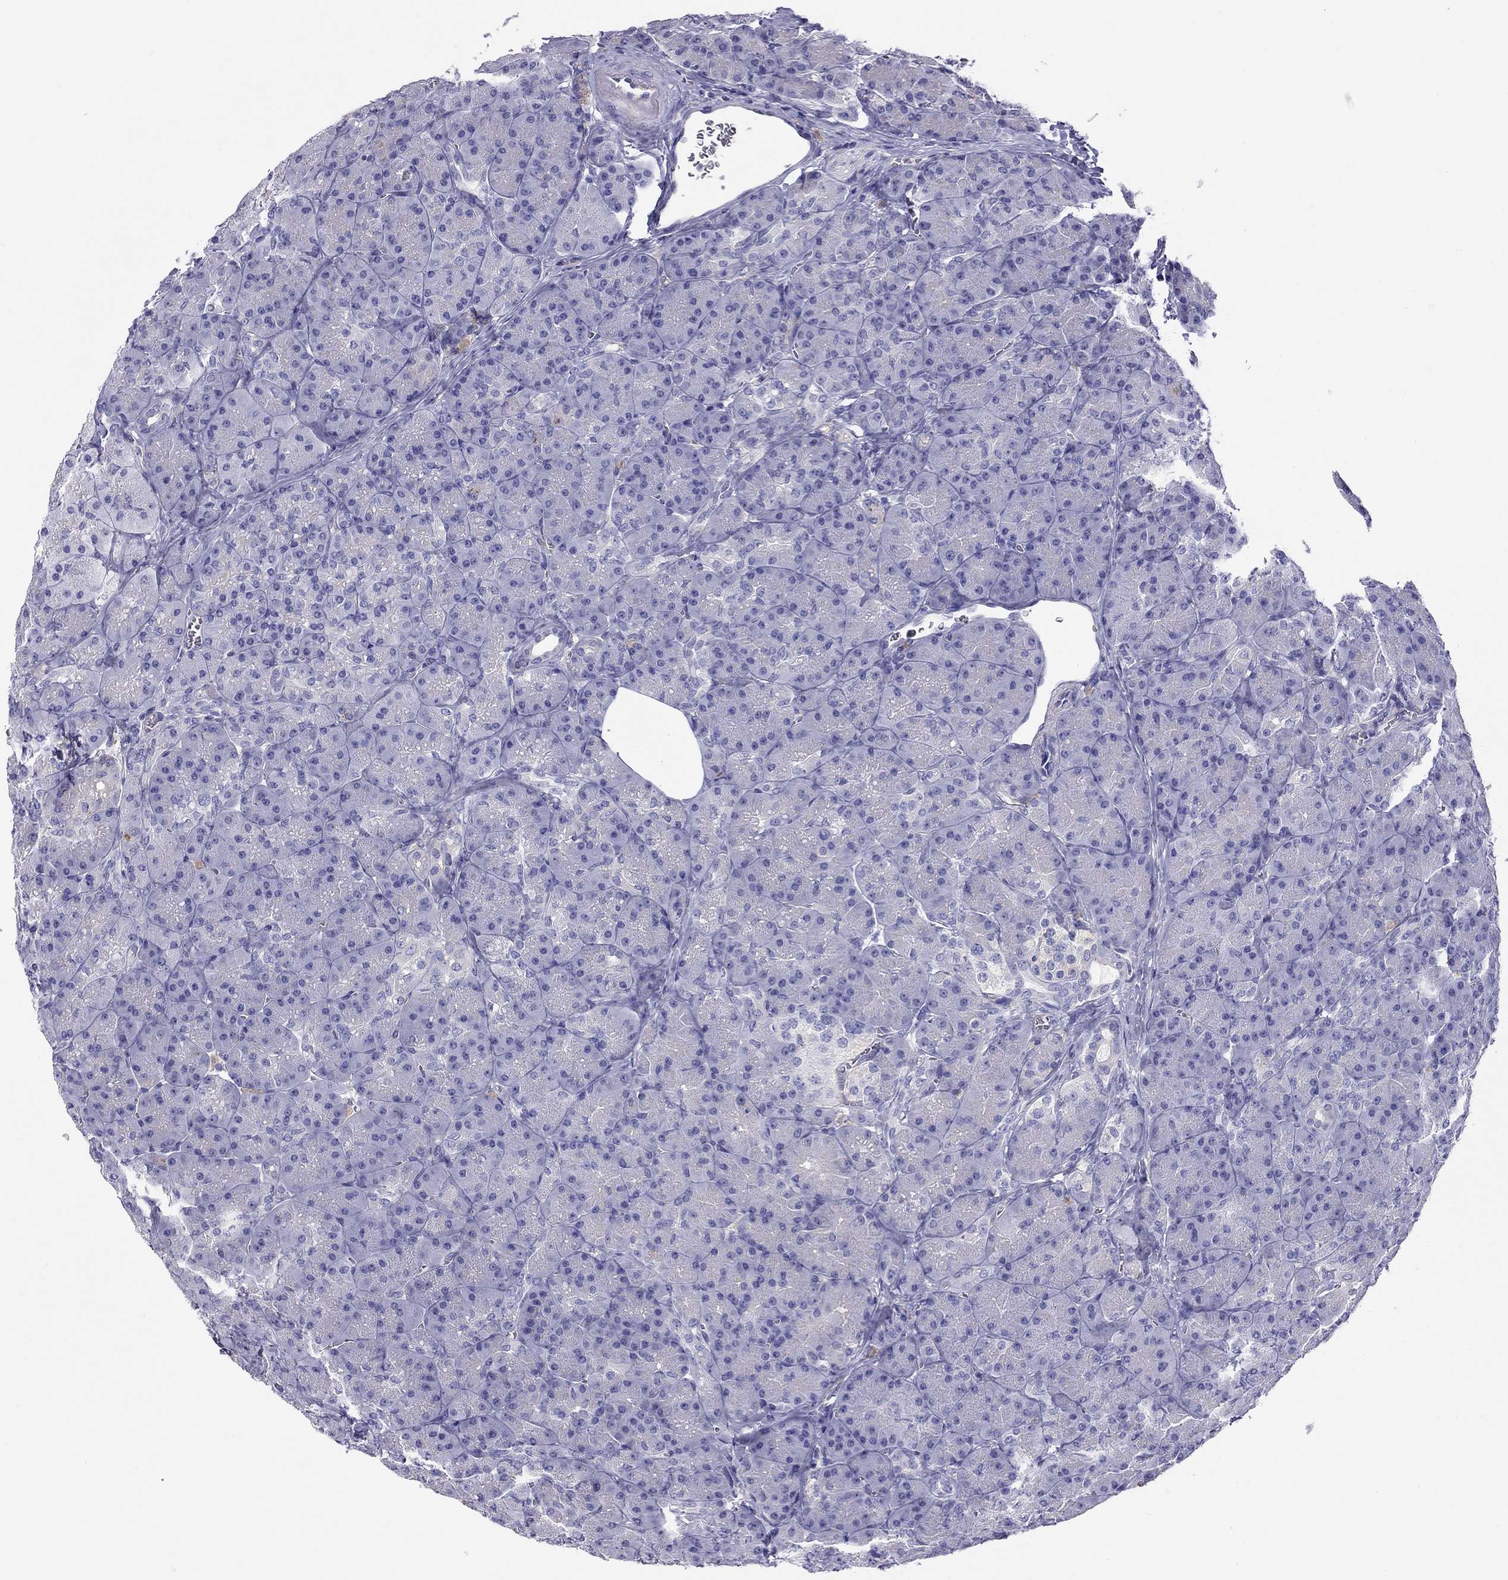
{"staining": {"intensity": "negative", "quantity": "none", "location": "none"}, "tissue": "pancreas", "cell_type": "Exocrine glandular cells", "image_type": "normal", "snomed": [{"axis": "morphology", "description": "Normal tissue, NOS"}, {"axis": "topography", "description": "Pancreas"}], "caption": "This is a photomicrograph of immunohistochemistry (IHC) staining of unremarkable pancreas, which shows no staining in exocrine glandular cells. (DAB IHC, high magnification).", "gene": "ALOX15B", "patient": {"sex": "male", "age": 57}}